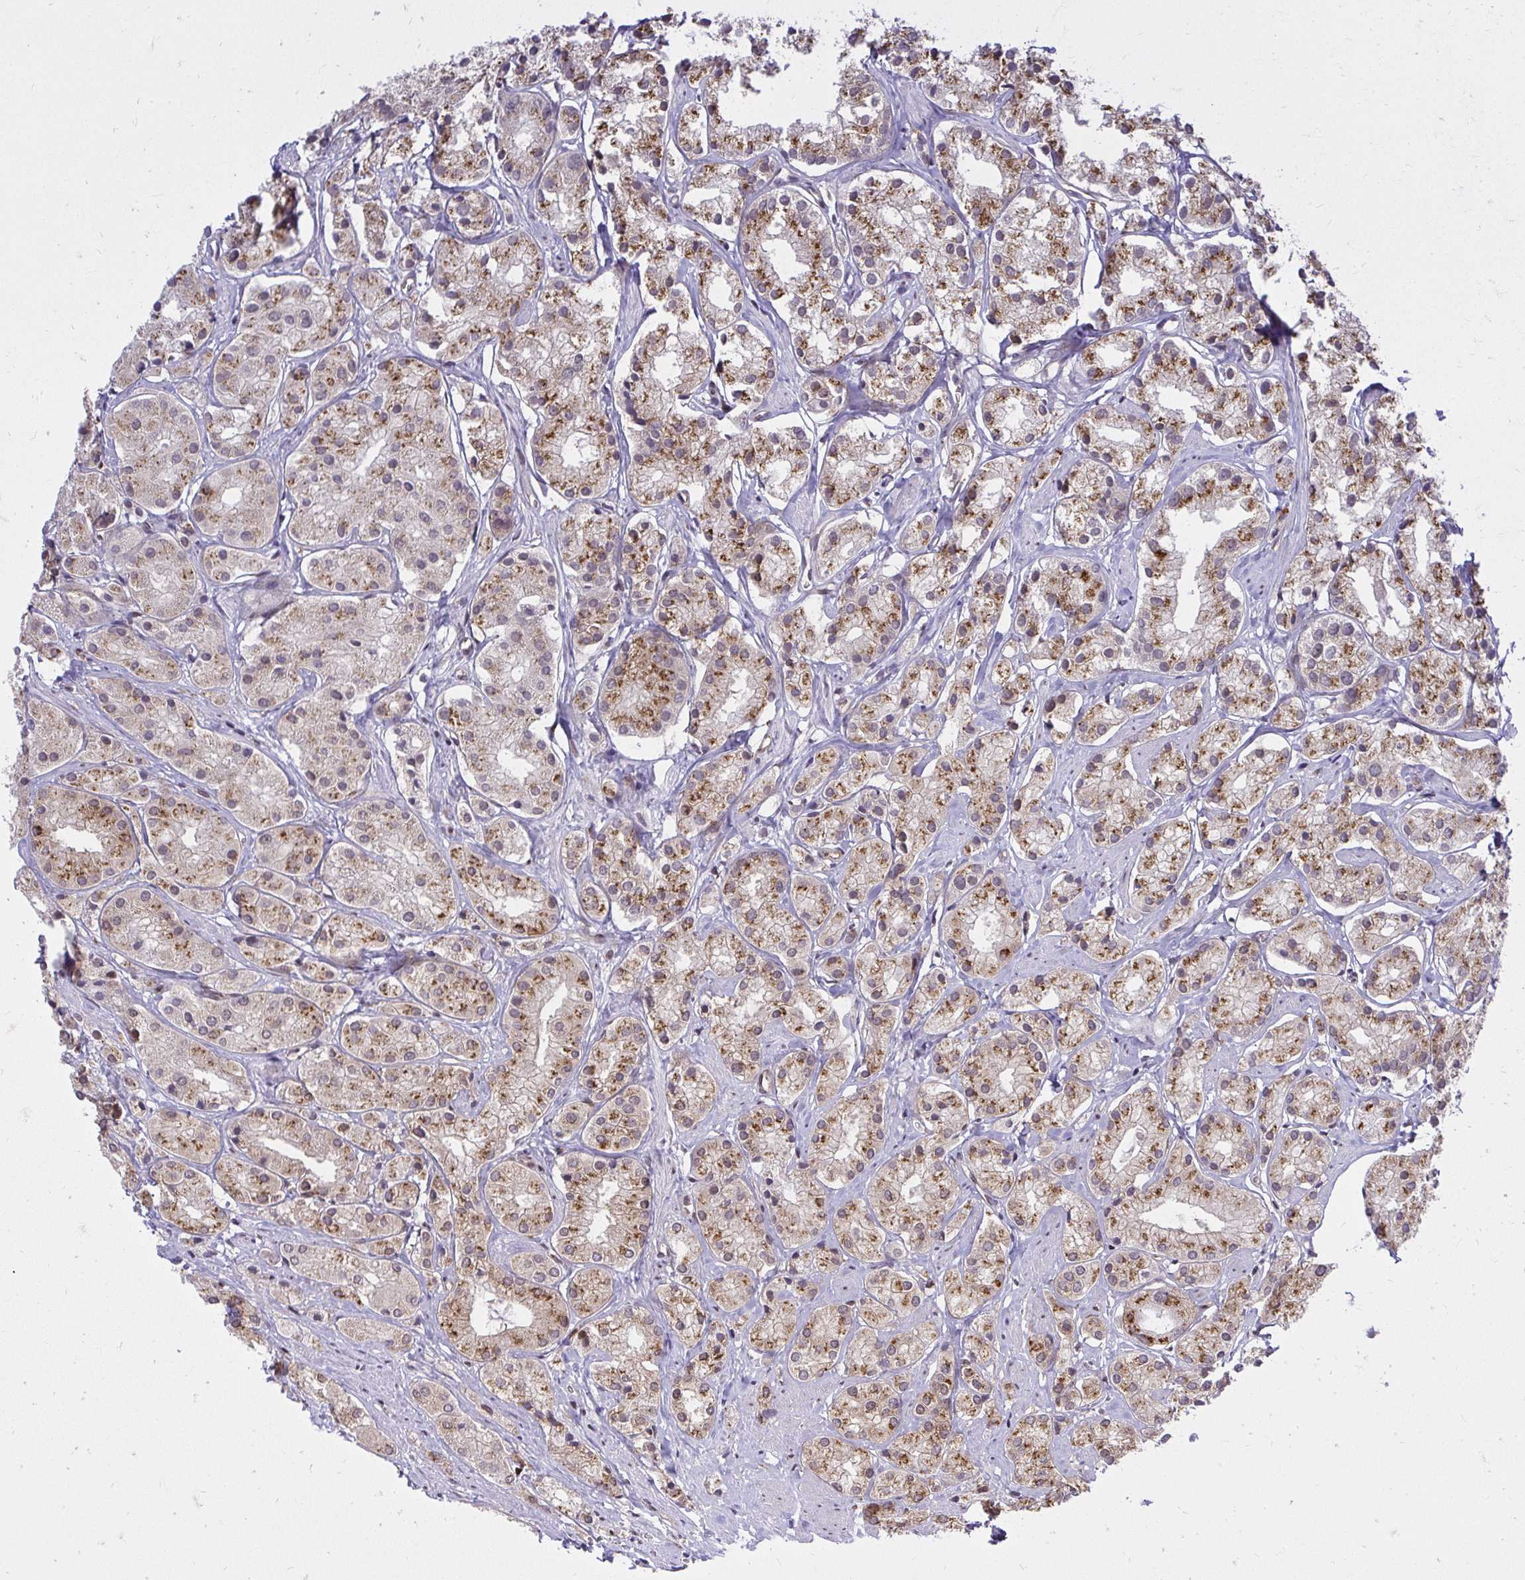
{"staining": {"intensity": "moderate", "quantity": ">75%", "location": "cytoplasmic/membranous,nuclear"}, "tissue": "prostate cancer", "cell_type": "Tumor cells", "image_type": "cancer", "snomed": [{"axis": "morphology", "description": "Adenocarcinoma, Low grade"}, {"axis": "topography", "description": "Prostate"}], "caption": "Prostate low-grade adenocarcinoma stained with a brown dye shows moderate cytoplasmic/membranous and nuclear positive staining in approximately >75% of tumor cells.", "gene": "PIGY", "patient": {"sex": "male", "age": 69}}